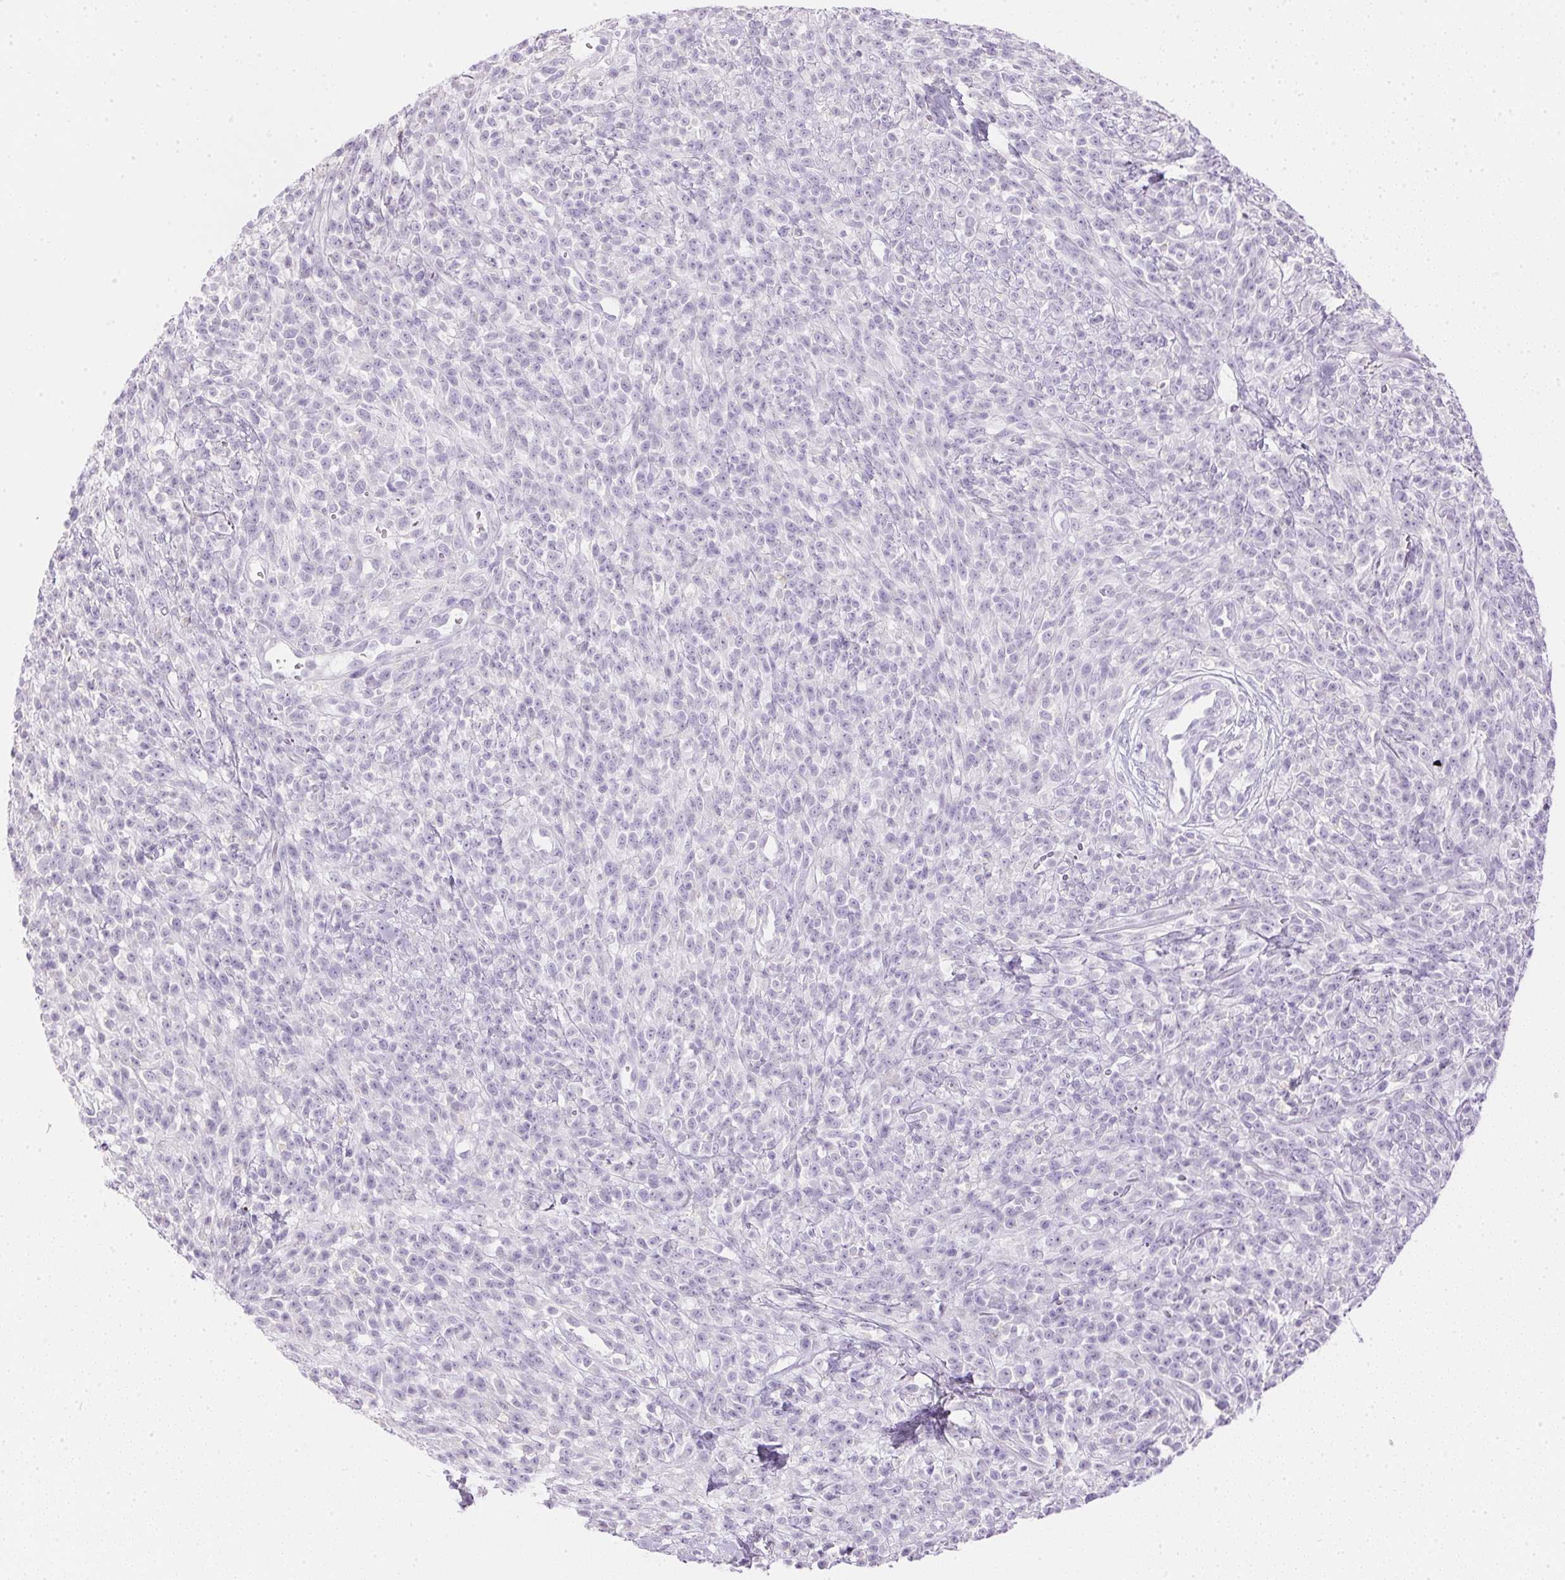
{"staining": {"intensity": "negative", "quantity": "none", "location": "none"}, "tissue": "melanoma", "cell_type": "Tumor cells", "image_type": "cancer", "snomed": [{"axis": "morphology", "description": "Malignant melanoma, NOS"}, {"axis": "topography", "description": "Skin"}, {"axis": "topography", "description": "Skin of trunk"}], "caption": "There is no significant positivity in tumor cells of melanoma.", "gene": "ATP6V1G3", "patient": {"sex": "male", "age": 74}}